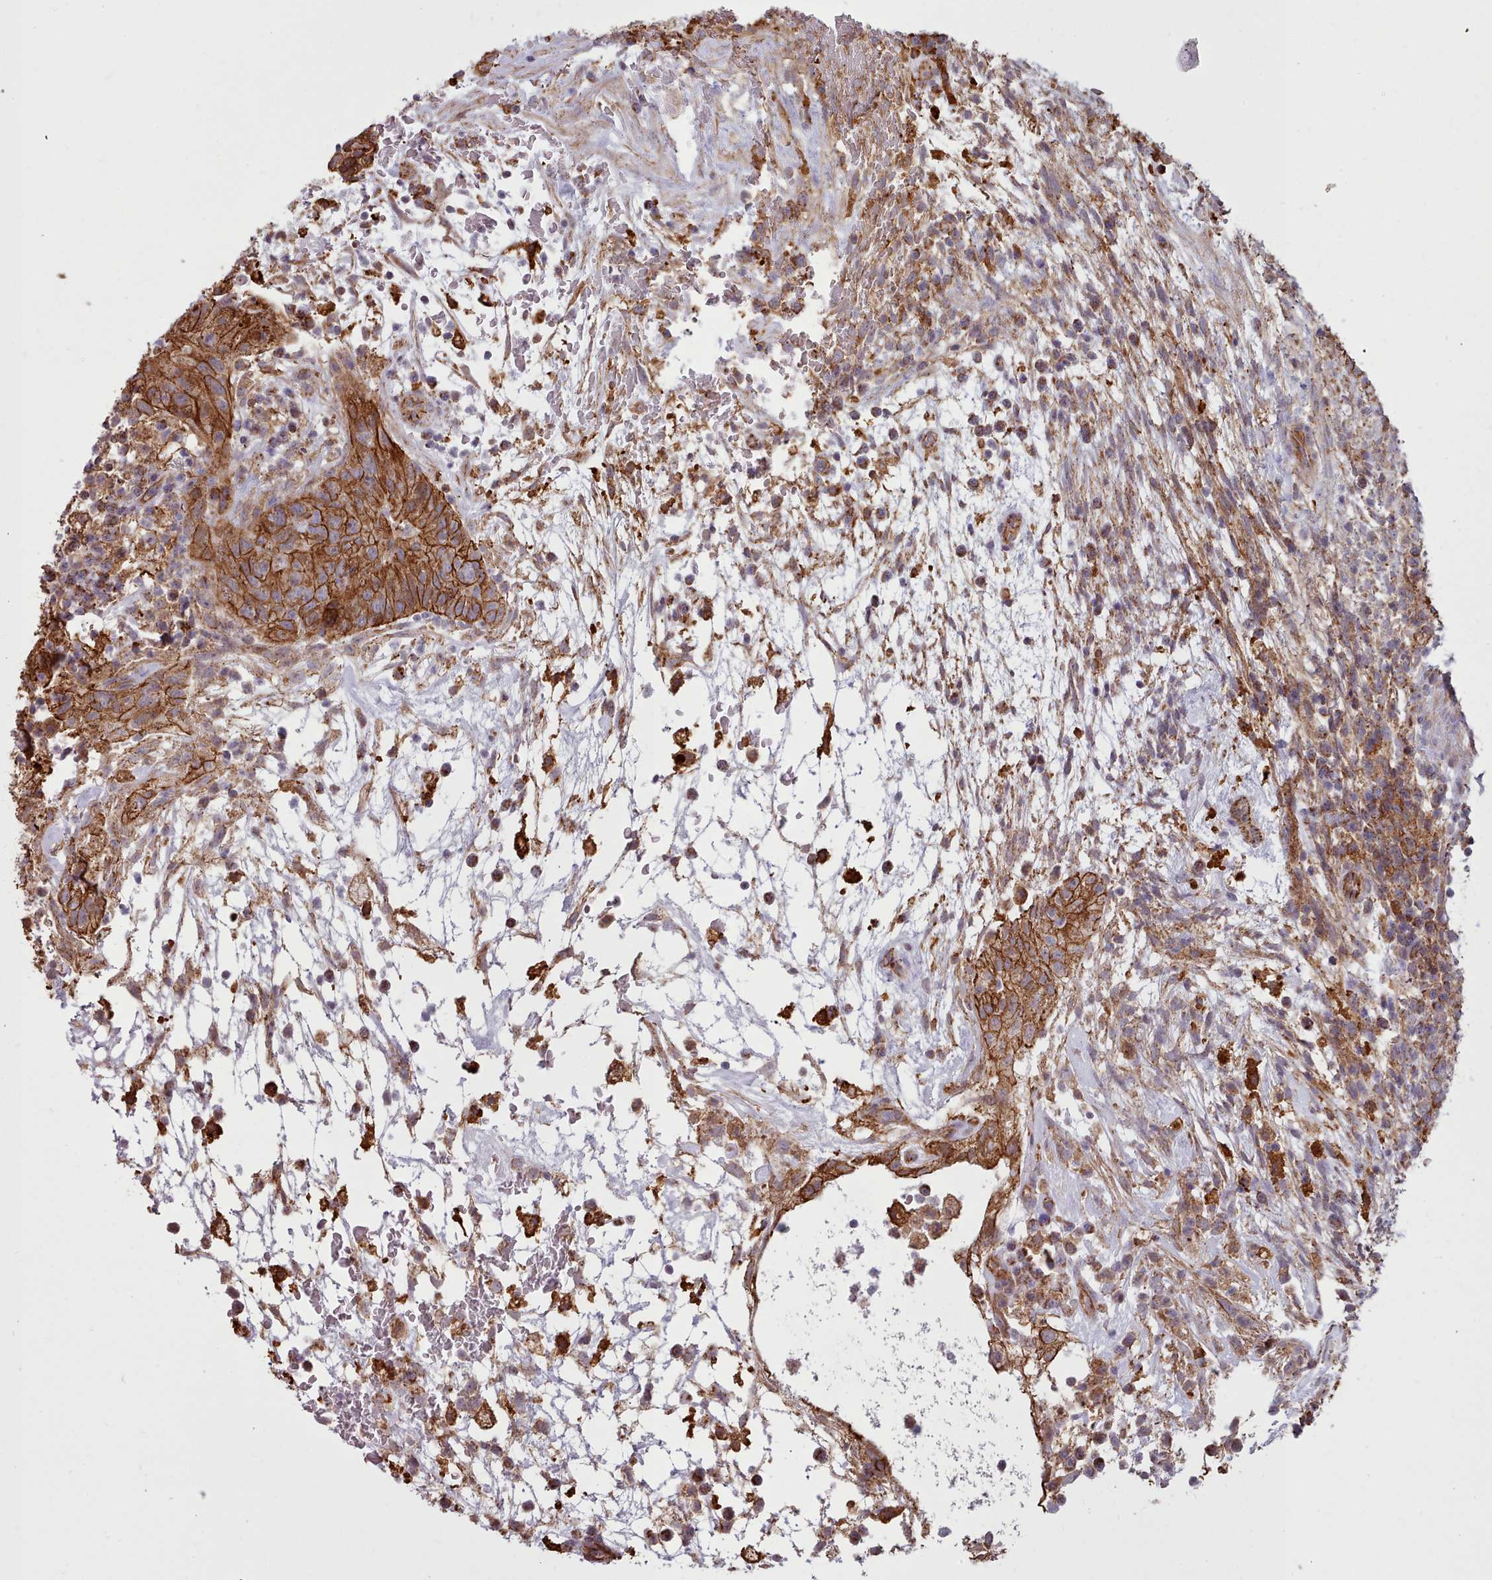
{"staining": {"intensity": "strong", "quantity": ">75%", "location": "cytoplasmic/membranous"}, "tissue": "testis cancer", "cell_type": "Tumor cells", "image_type": "cancer", "snomed": [{"axis": "morphology", "description": "Normal tissue, NOS"}, {"axis": "morphology", "description": "Carcinoma, Embryonal, NOS"}, {"axis": "topography", "description": "Testis"}], "caption": "Tumor cells demonstrate high levels of strong cytoplasmic/membranous staining in about >75% of cells in human embryonal carcinoma (testis).", "gene": "MRPL46", "patient": {"sex": "male", "age": 32}}